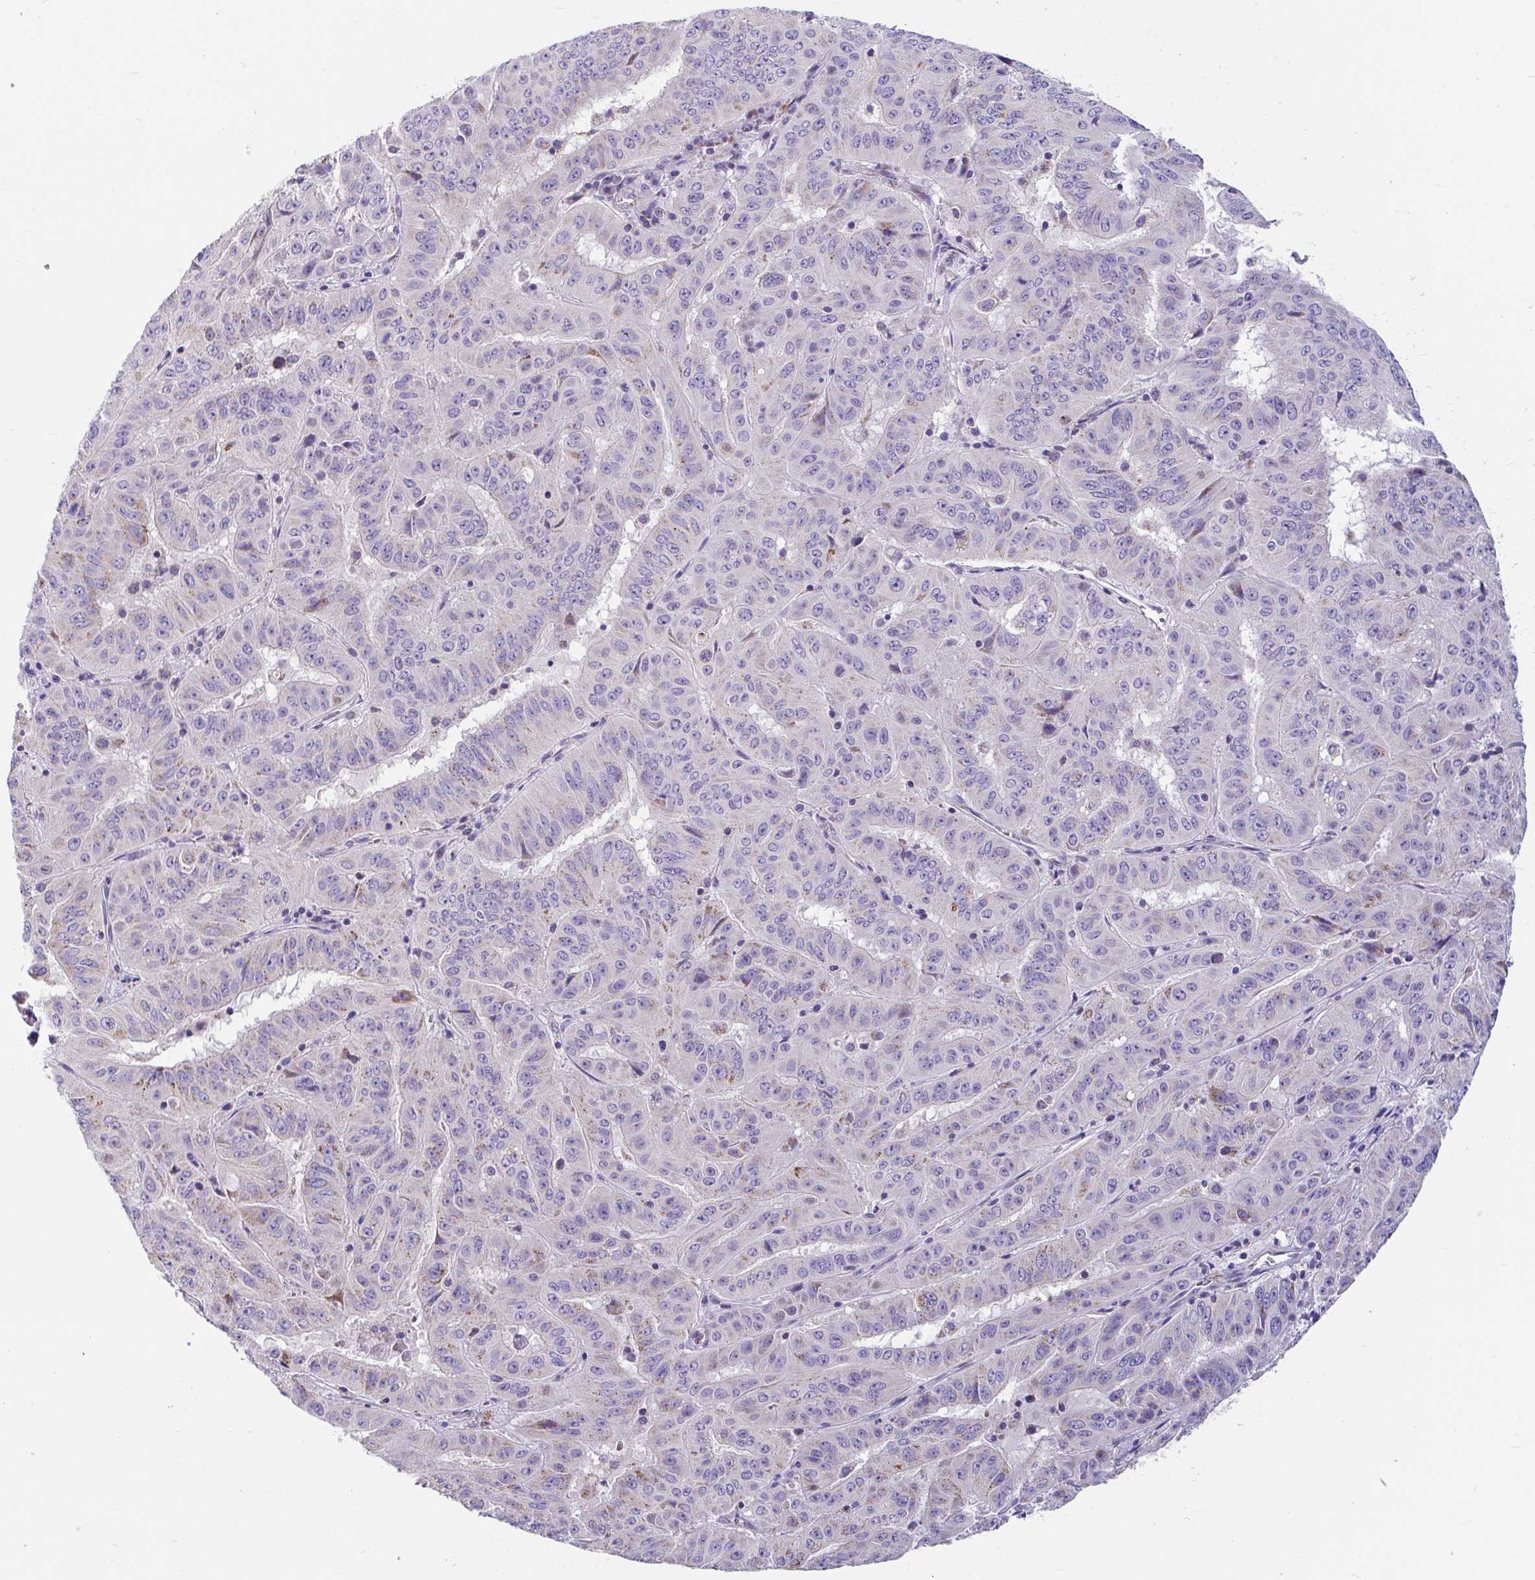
{"staining": {"intensity": "weak", "quantity": "25%-75%", "location": "cytoplasmic/membranous"}, "tissue": "pancreatic cancer", "cell_type": "Tumor cells", "image_type": "cancer", "snomed": [{"axis": "morphology", "description": "Adenocarcinoma, NOS"}, {"axis": "topography", "description": "Pancreas"}], "caption": "Immunohistochemistry staining of adenocarcinoma (pancreatic), which displays low levels of weak cytoplasmic/membranous expression in about 25%-75% of tumor cells indicating weak cytoplasmic/membranous protein expression. The staining was performed using DAB (3,3'-diaminobenzidine) (brown) for protein detection and nuclei were counterstained in hematoxylin (blue).", "gene": "OR13A1", "patient": {"sex": "male", "age": 63}}